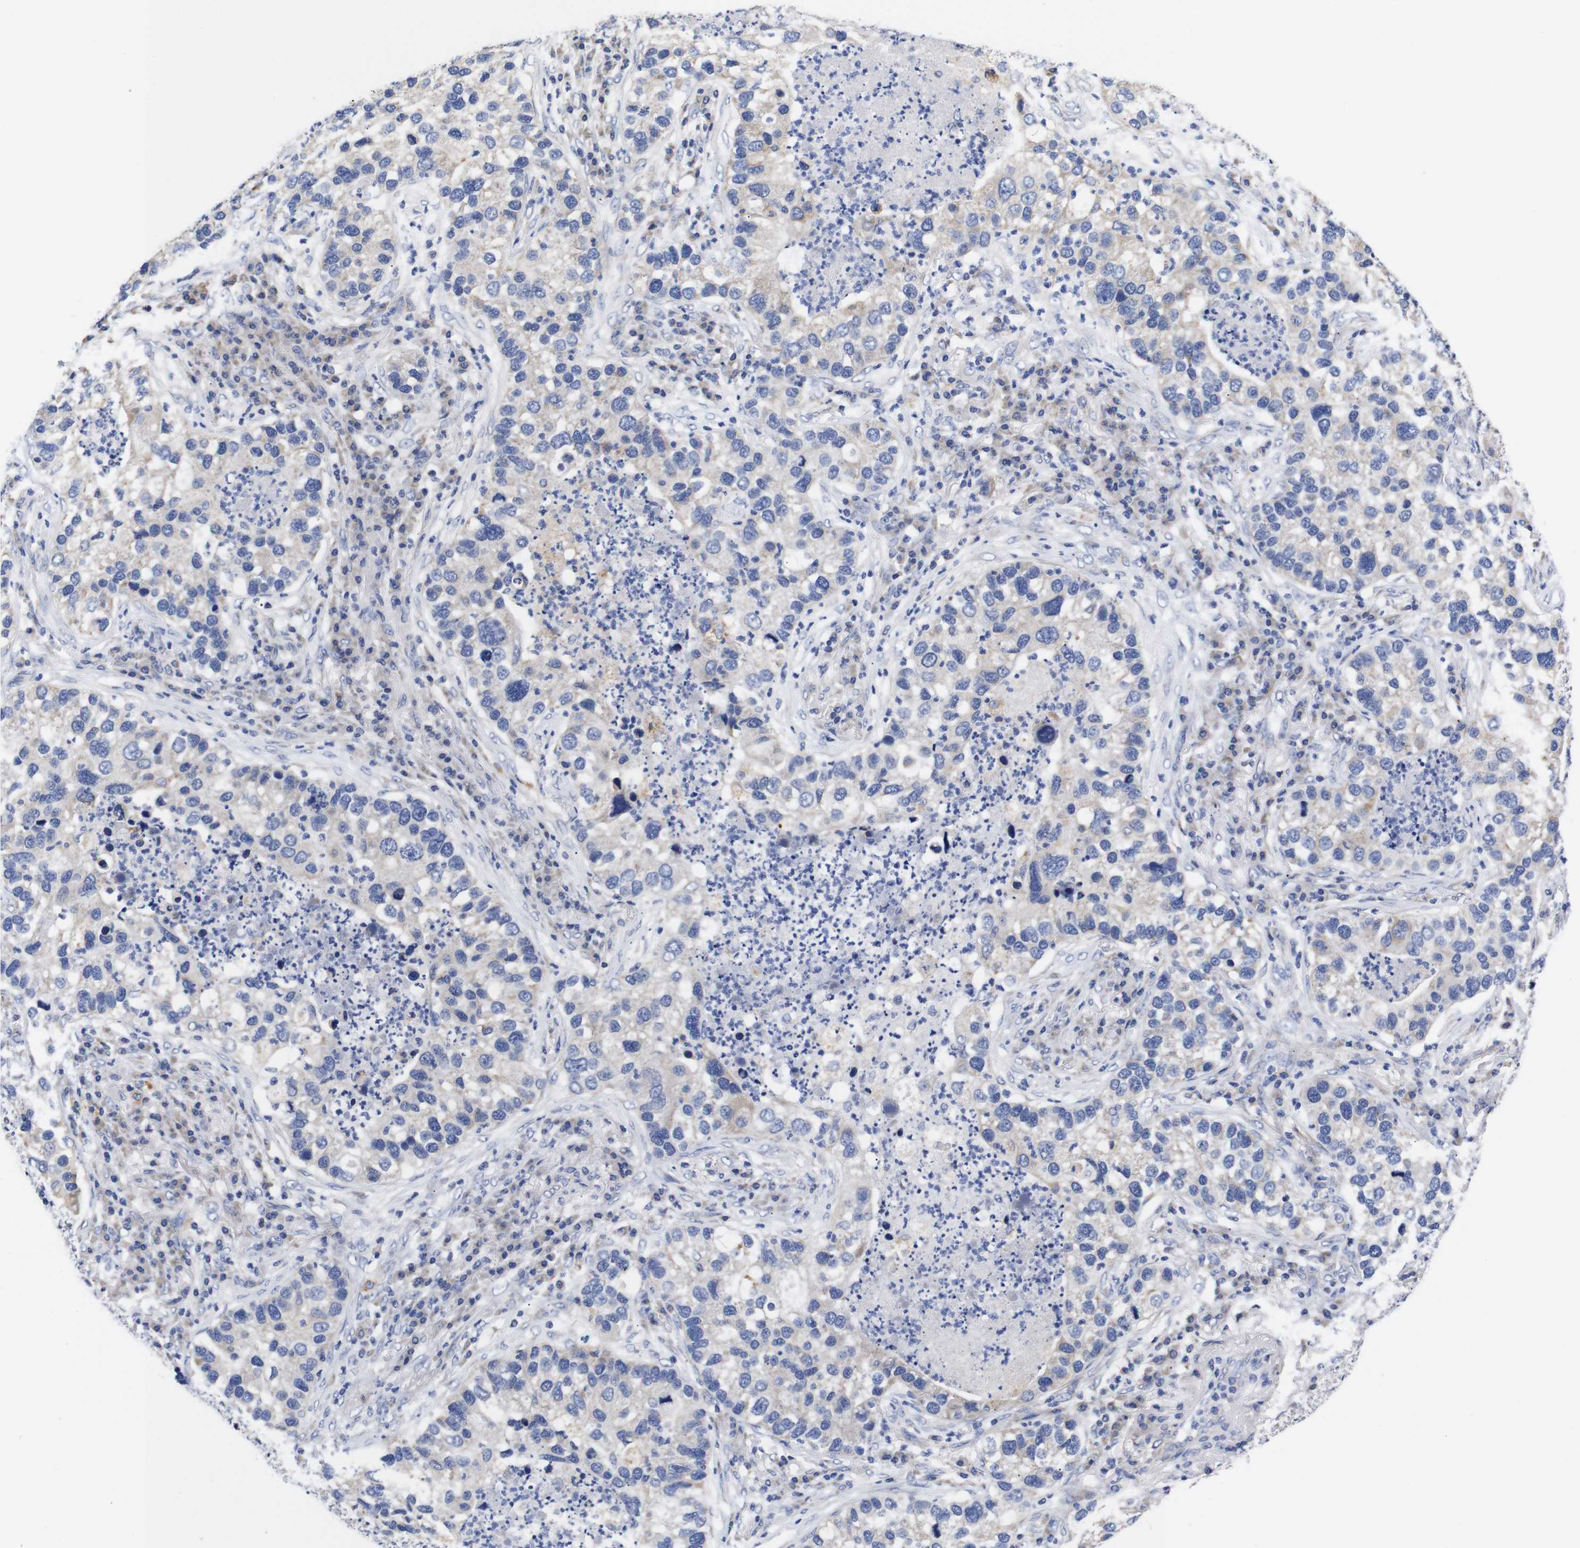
{"staining": {"intensity": "negative", "quantity": "none", "location": "none"}, "tissue": "lung cancer", "cell_type": "Tumor cells", "image_type": "cancer", "snomed": [{"axis": "morphology", "description": "Normal tissue, NOS"}, {"axis": "morphology", "description": "Adenocarcinoma, NOS"}, {"axis": "topography", "description": "Bronchus"}, {"axis": "topography", "description": "Lung"}], "caption": "Immunohistochemistry (IHC) histopathology image of neoplastic tissue: human lung cancer (adenocarcinoma) stained with DAB shows no significant protein positivity in tumor cells.", "gene": "OPN3", "patient": {"sex": "male", "age": 54}}